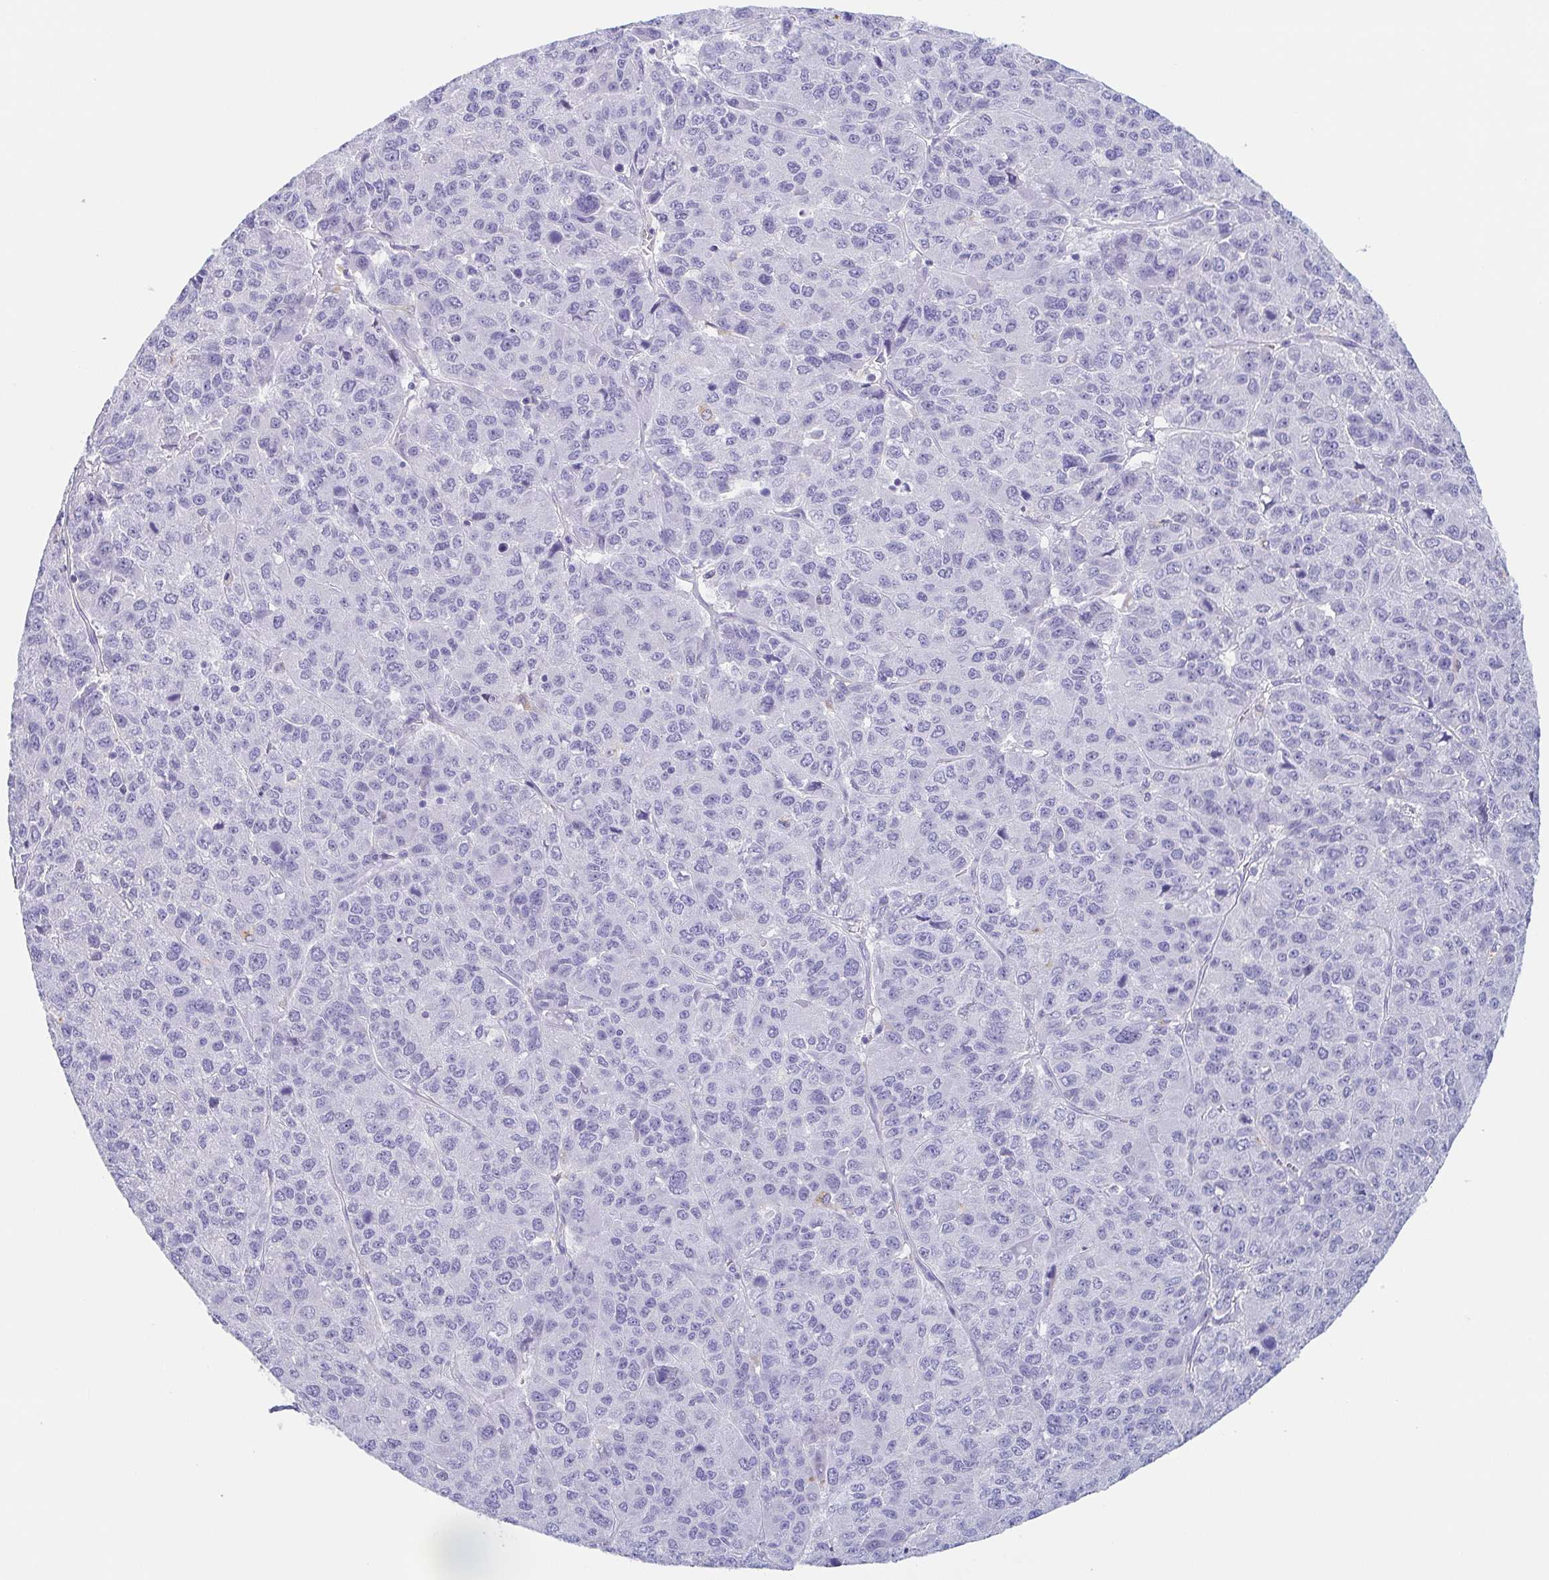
{"staining": {"intensity": "negative", "quantity": "none", "location": "none"}, "tissue": "liver cancer", "cell_type": "Tumor cells", "image_type": "cancer", "snomed": [{"axis": "morphology", "description": "Carcinoma, Hepatocellular, NOS"}, {"axis": "topography", "description": "Liver"}], "caption": "The histopathology image reveals no significant staining in tumor cells of liver cancer.", "gene": "TAGLN3", "patient": {"sex": "male", "age": 69}}